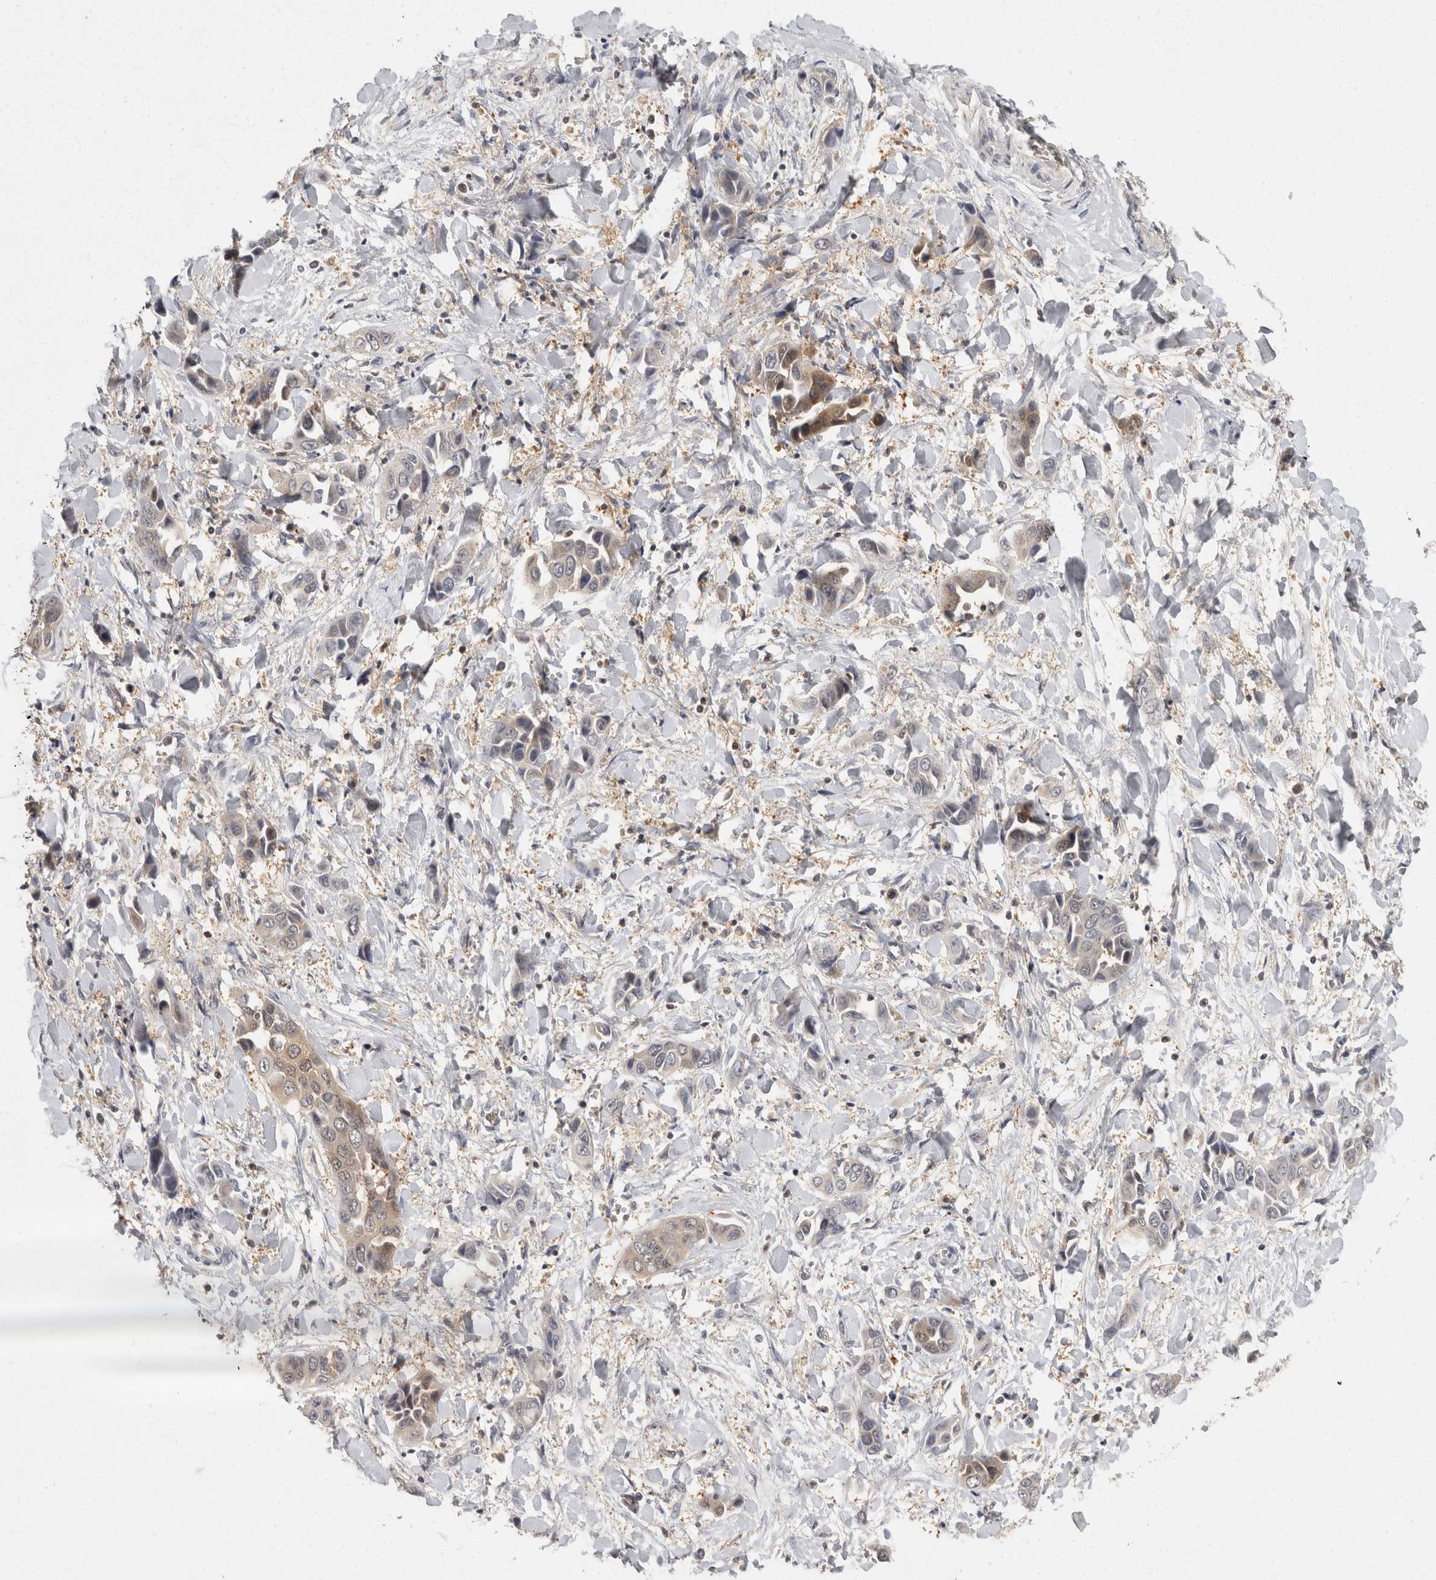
{"staining": {"intensity": "weak", "quantity": "25%-75%", "location": "cytoplasmic/membranous,nuclear"}, "tissue": "liver cancer", "cell_type": "Tumor cells", "image_type": "cancer", "snomed": [{"axis": "morphology", "description": "Cholangiocarcinoma"}, {"axis": "topography", "description": "Liver"}], "caption": "Immunohistochemical staining of human liver cholangiocarcinoma displays low levels of weak cytoplasmic/membranous and nuclear positivity in about 25%-75% of tumor cells.", "gene": "ACAT2", "patient": {"sex": "female", "age": 52}}